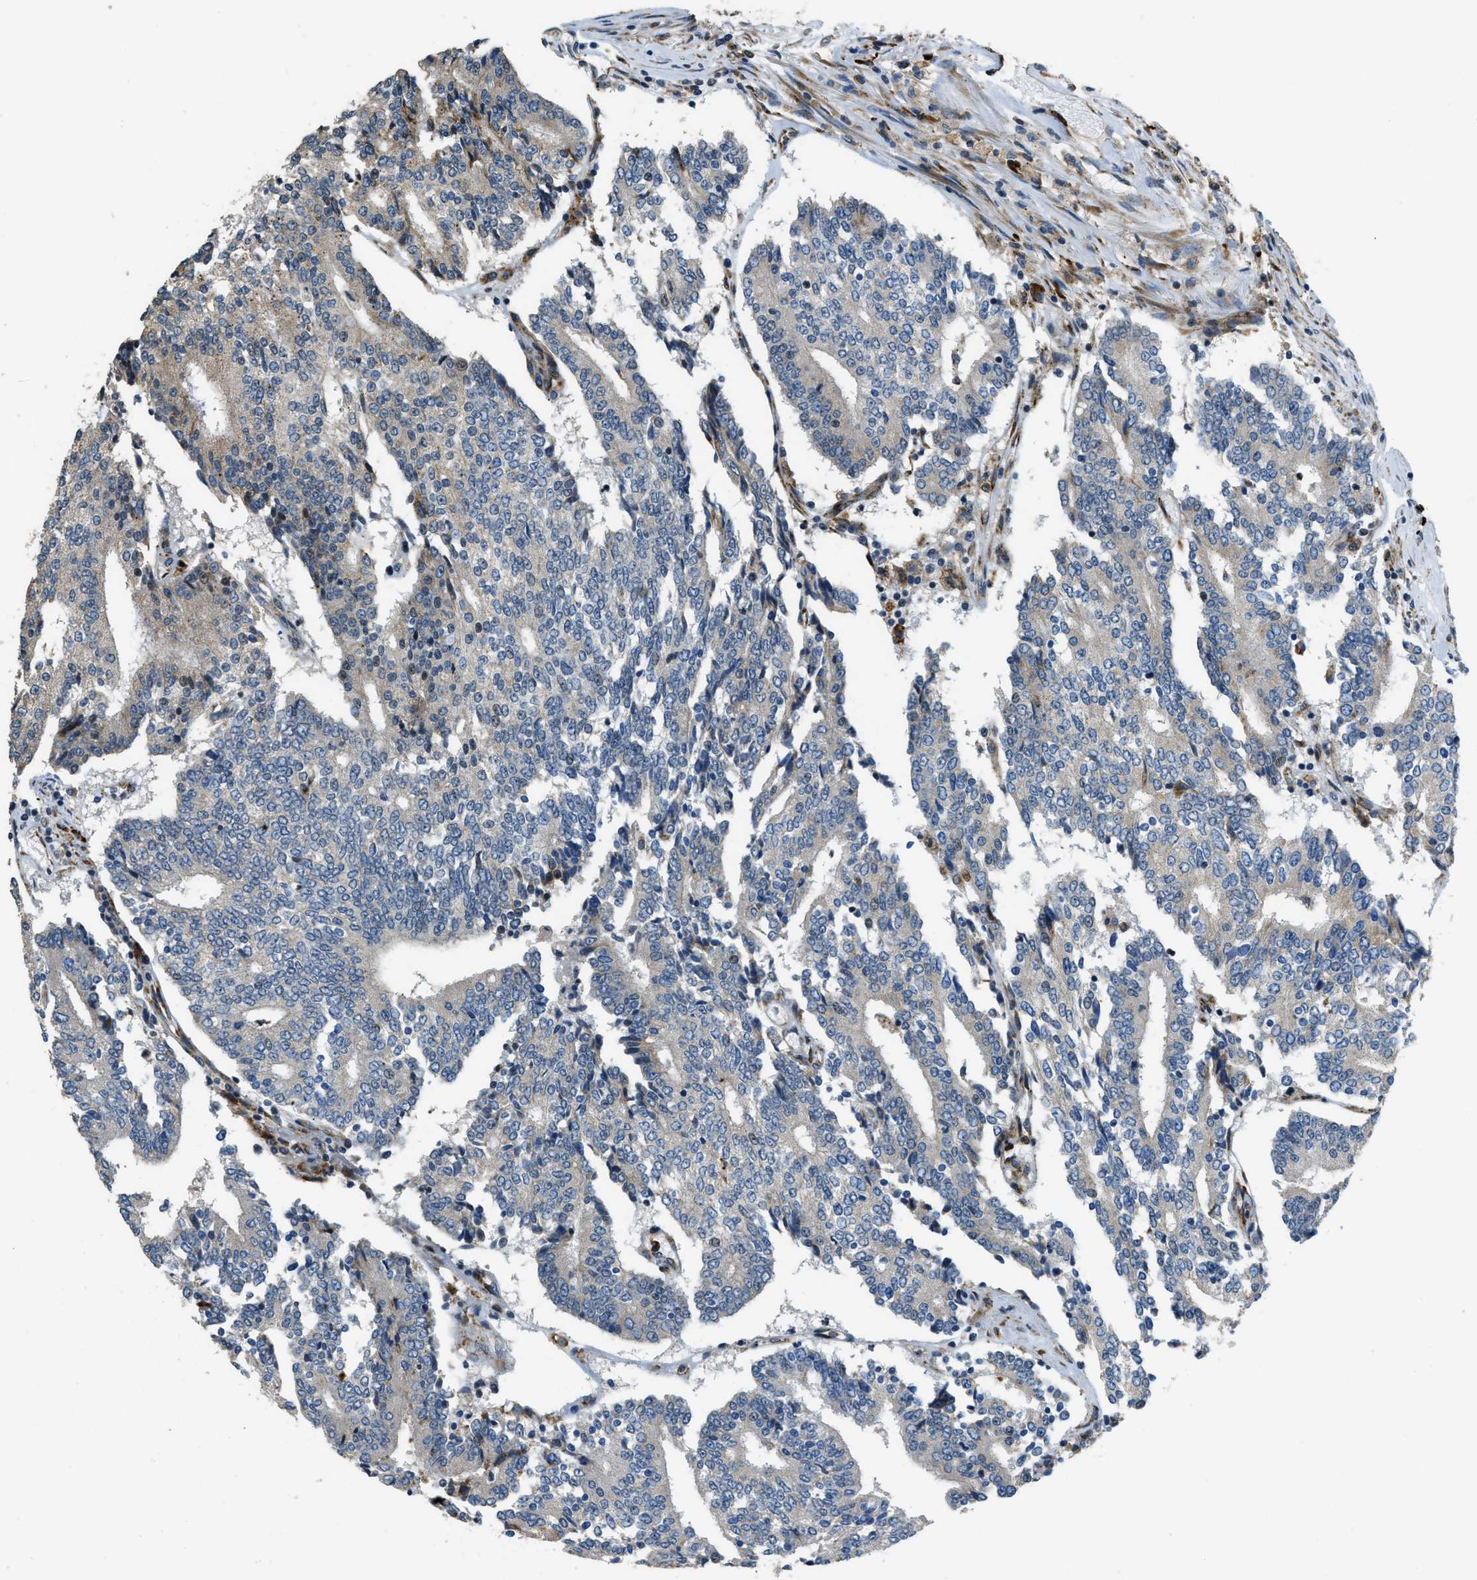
{"staining": {"intensity": "negative", "quantity": "none", "location": "none"}, "tissue": "prostate cancer", "cell_type": "Tumor cells", "image_type": "cancer", "snomed": [{"axis": "morphology", "description": "Normal tissue, NOS"}, {"axis": "morphology", "description": "Adenocarcinoma, High grade"}, {"axis": "topography", "description": "Prostate"}, {"axis": "topography", "description": "Seminal veicle"}], "caption": "The micrograph shows no staining of tumor cells in prostate high-grade adenocarcinoma.", "gene": "HERC2", "patient": {"sex": "male", "age": 55}}